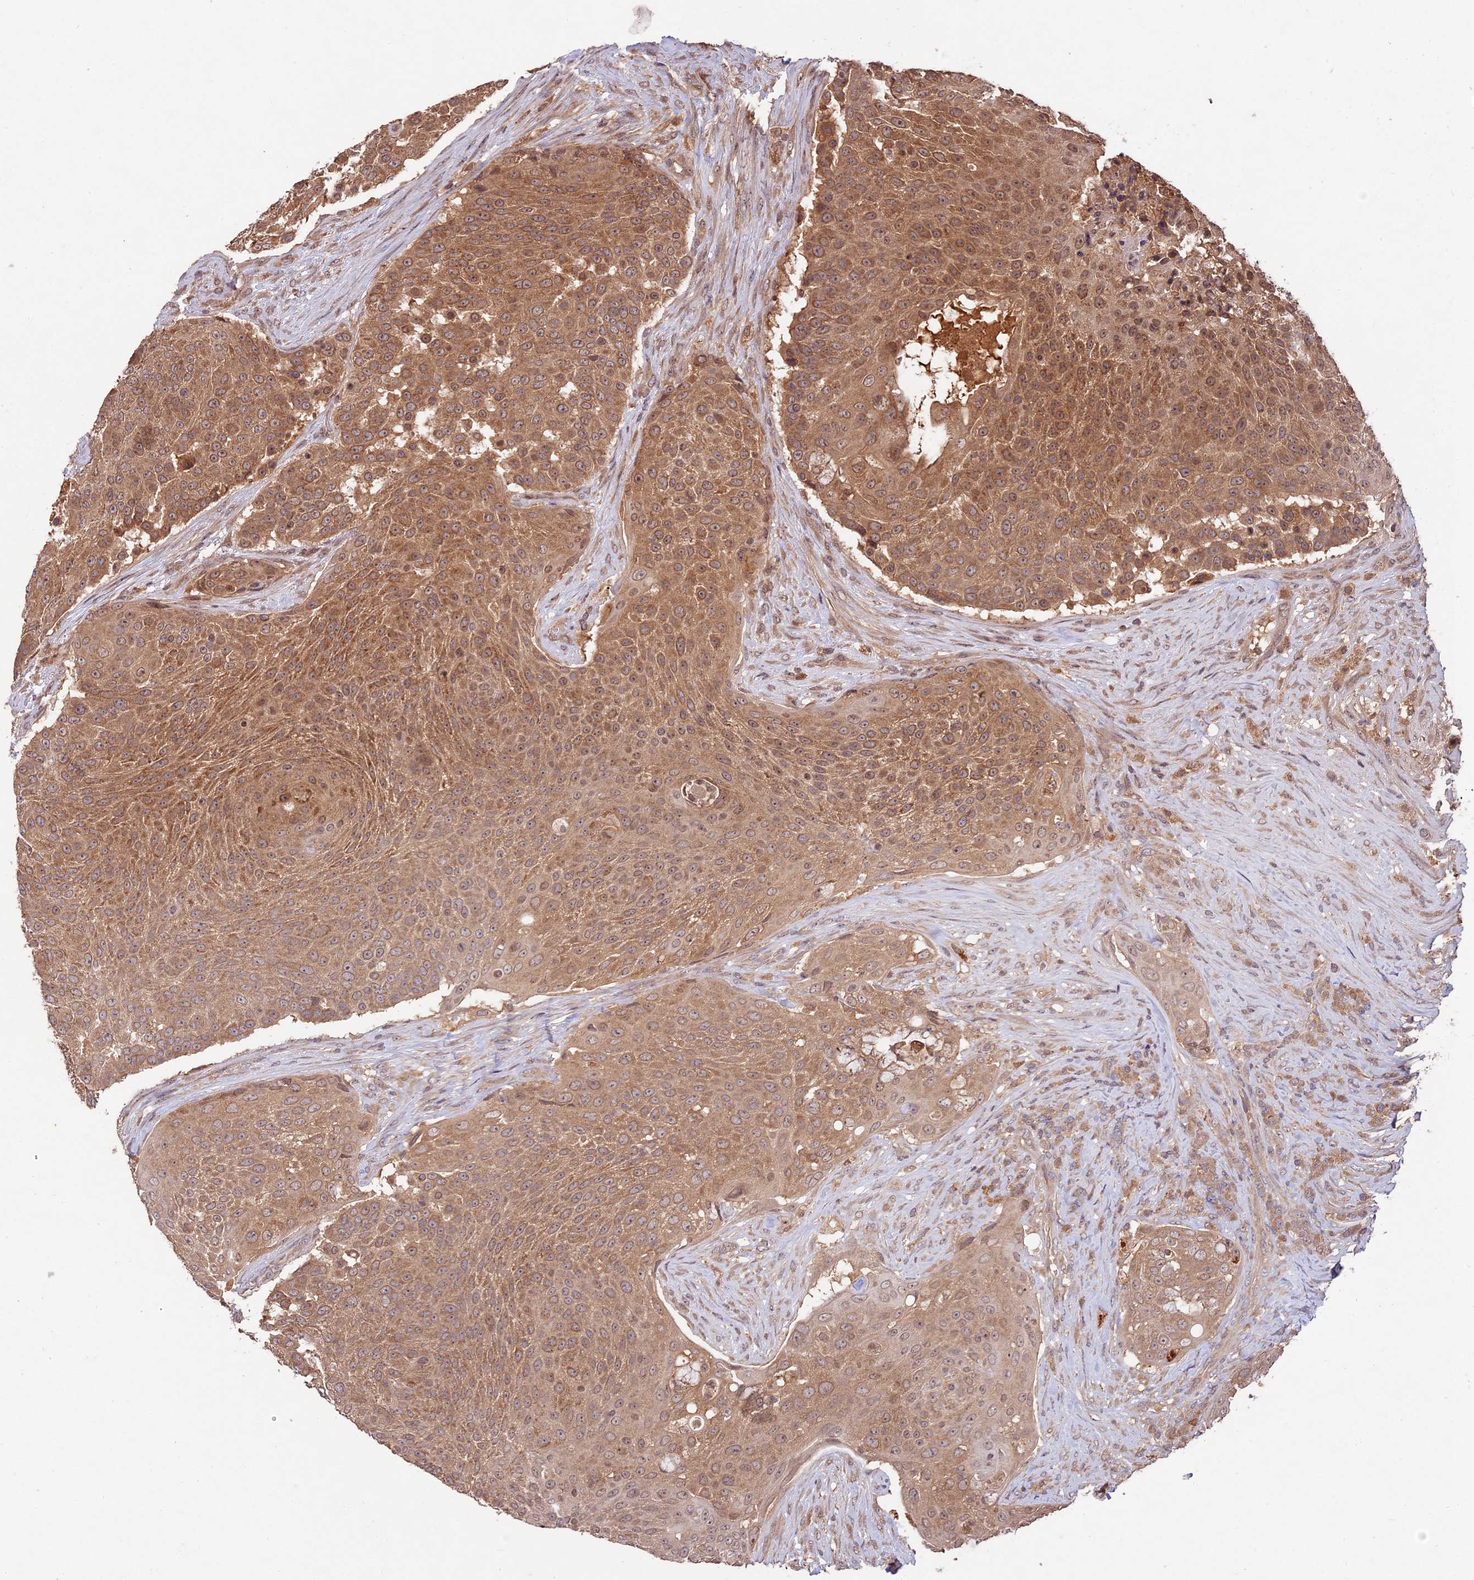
{"staining": {"intensity": "moderate", "quantity": ">75%", "location": "cytoplasmic/membranous"}, "tissue": "urothelial cancer", "cell_type": "Tumor cells", "image_type": "cancer", "snomed": [{"axis": "morphology", "description": "Urothelial carcinoma, High grade"}, {"axis": "topography", "description": "Urinary bladder"}], "caption": "Immunohistochemistry (IHC) histopathology image of high-grade urothelial carcinoma stained for a protein (brown), which reveals medium levels of moderate cytoplasmic/membranous positivity in approximately >75% of tumor cells.", "gene": "CHAC1", "patient": {"sex": "female", "age": 63}}